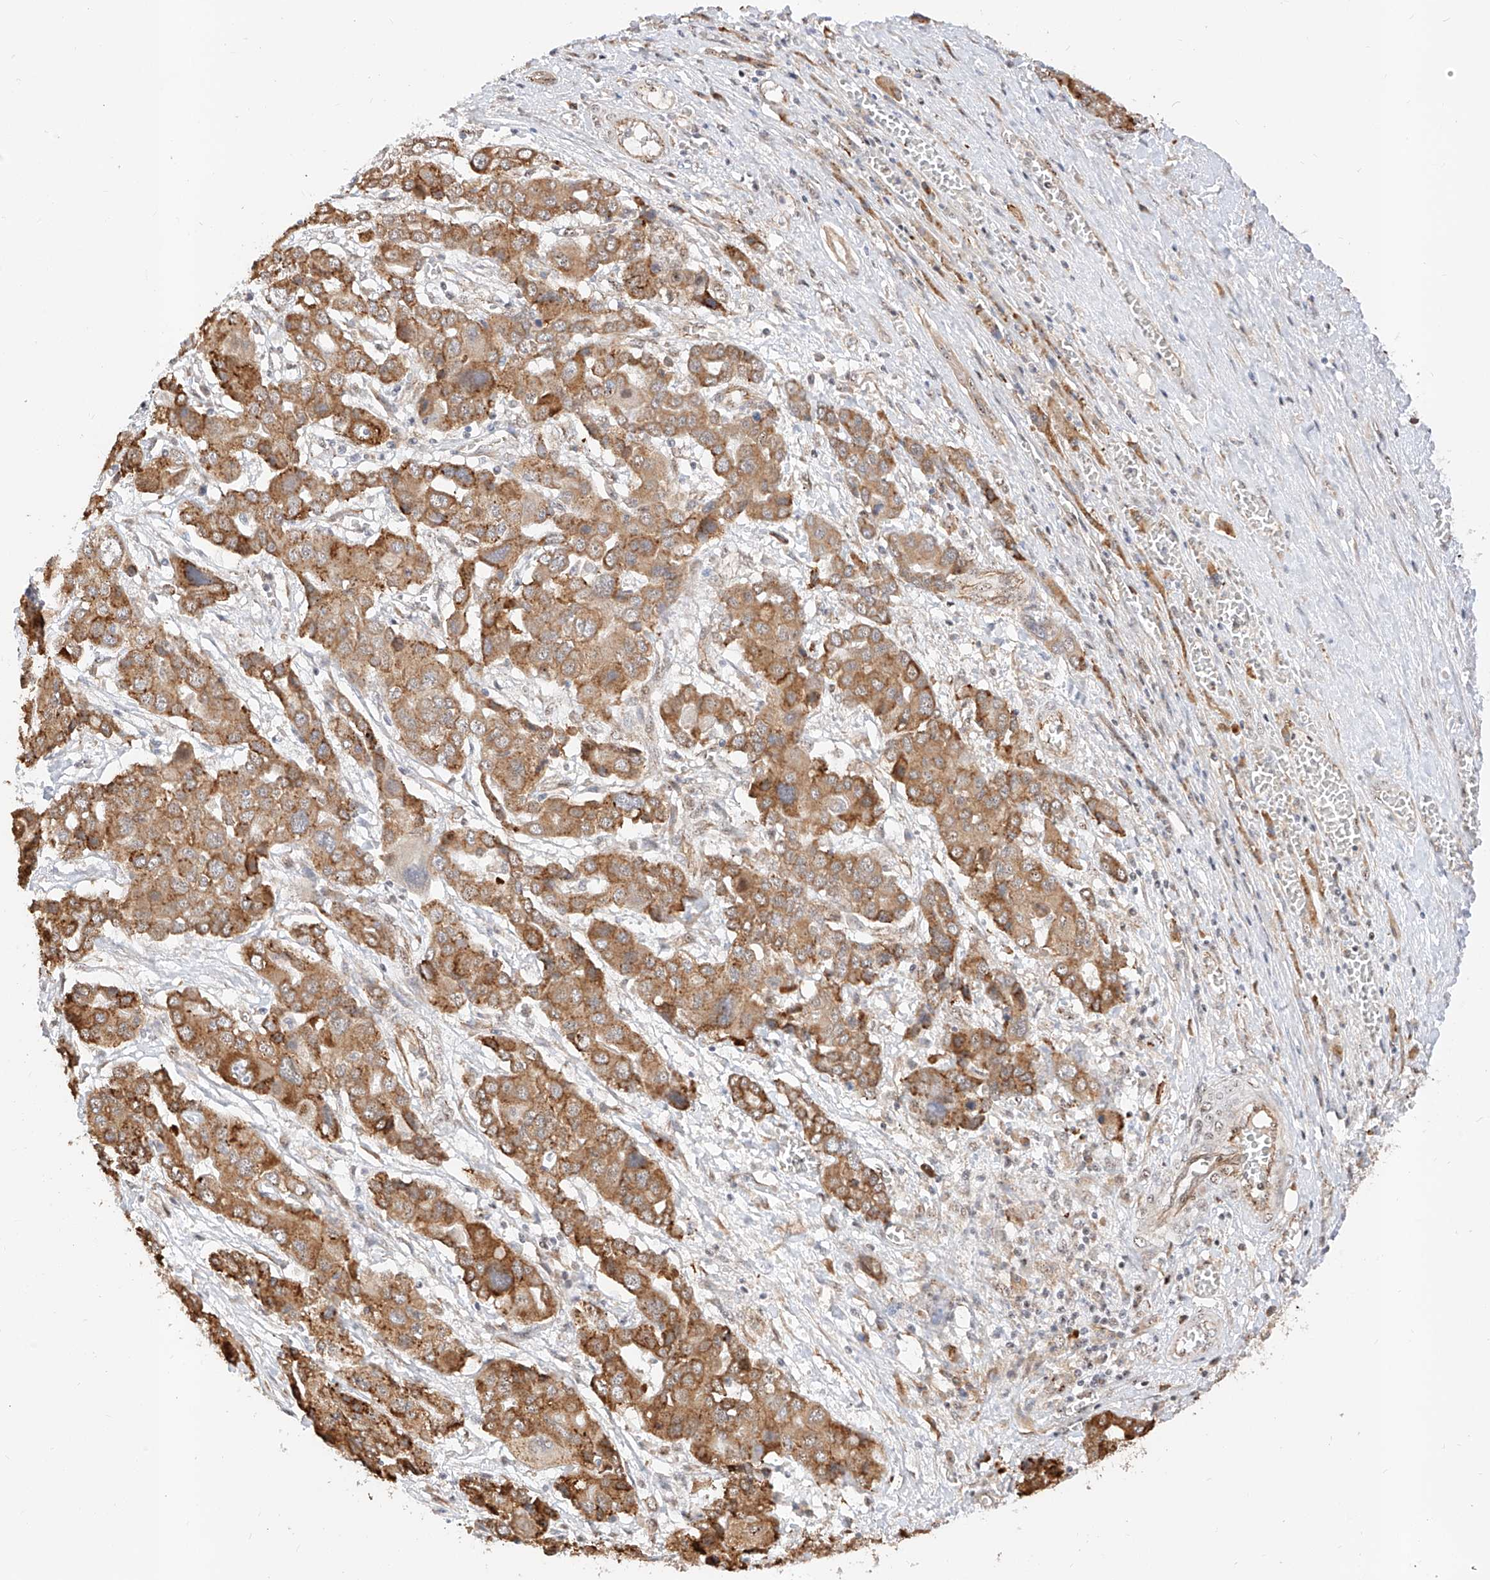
{"staining": {"intensity": "moderate", "quantity": ">75%", "location": "cytoplasmic/membranous"}, "tissue": "liver cancer", "cell_type": "Tumor cells", "image_type": "cancer", "snomed": [{"axis": "morphology", "description": "Cholangiocarcinoma"}, {"axis": "topography", "description": "Liver"}], "caption": "Immunohistochemical staining of liver cholangiocarcinoma demonstrates moderate cytoplasmic/membranous protein staining in about >75% of tumor cells.", "gene": "ATXN7L2", "patient": {"sex": "male", "age": 67}}